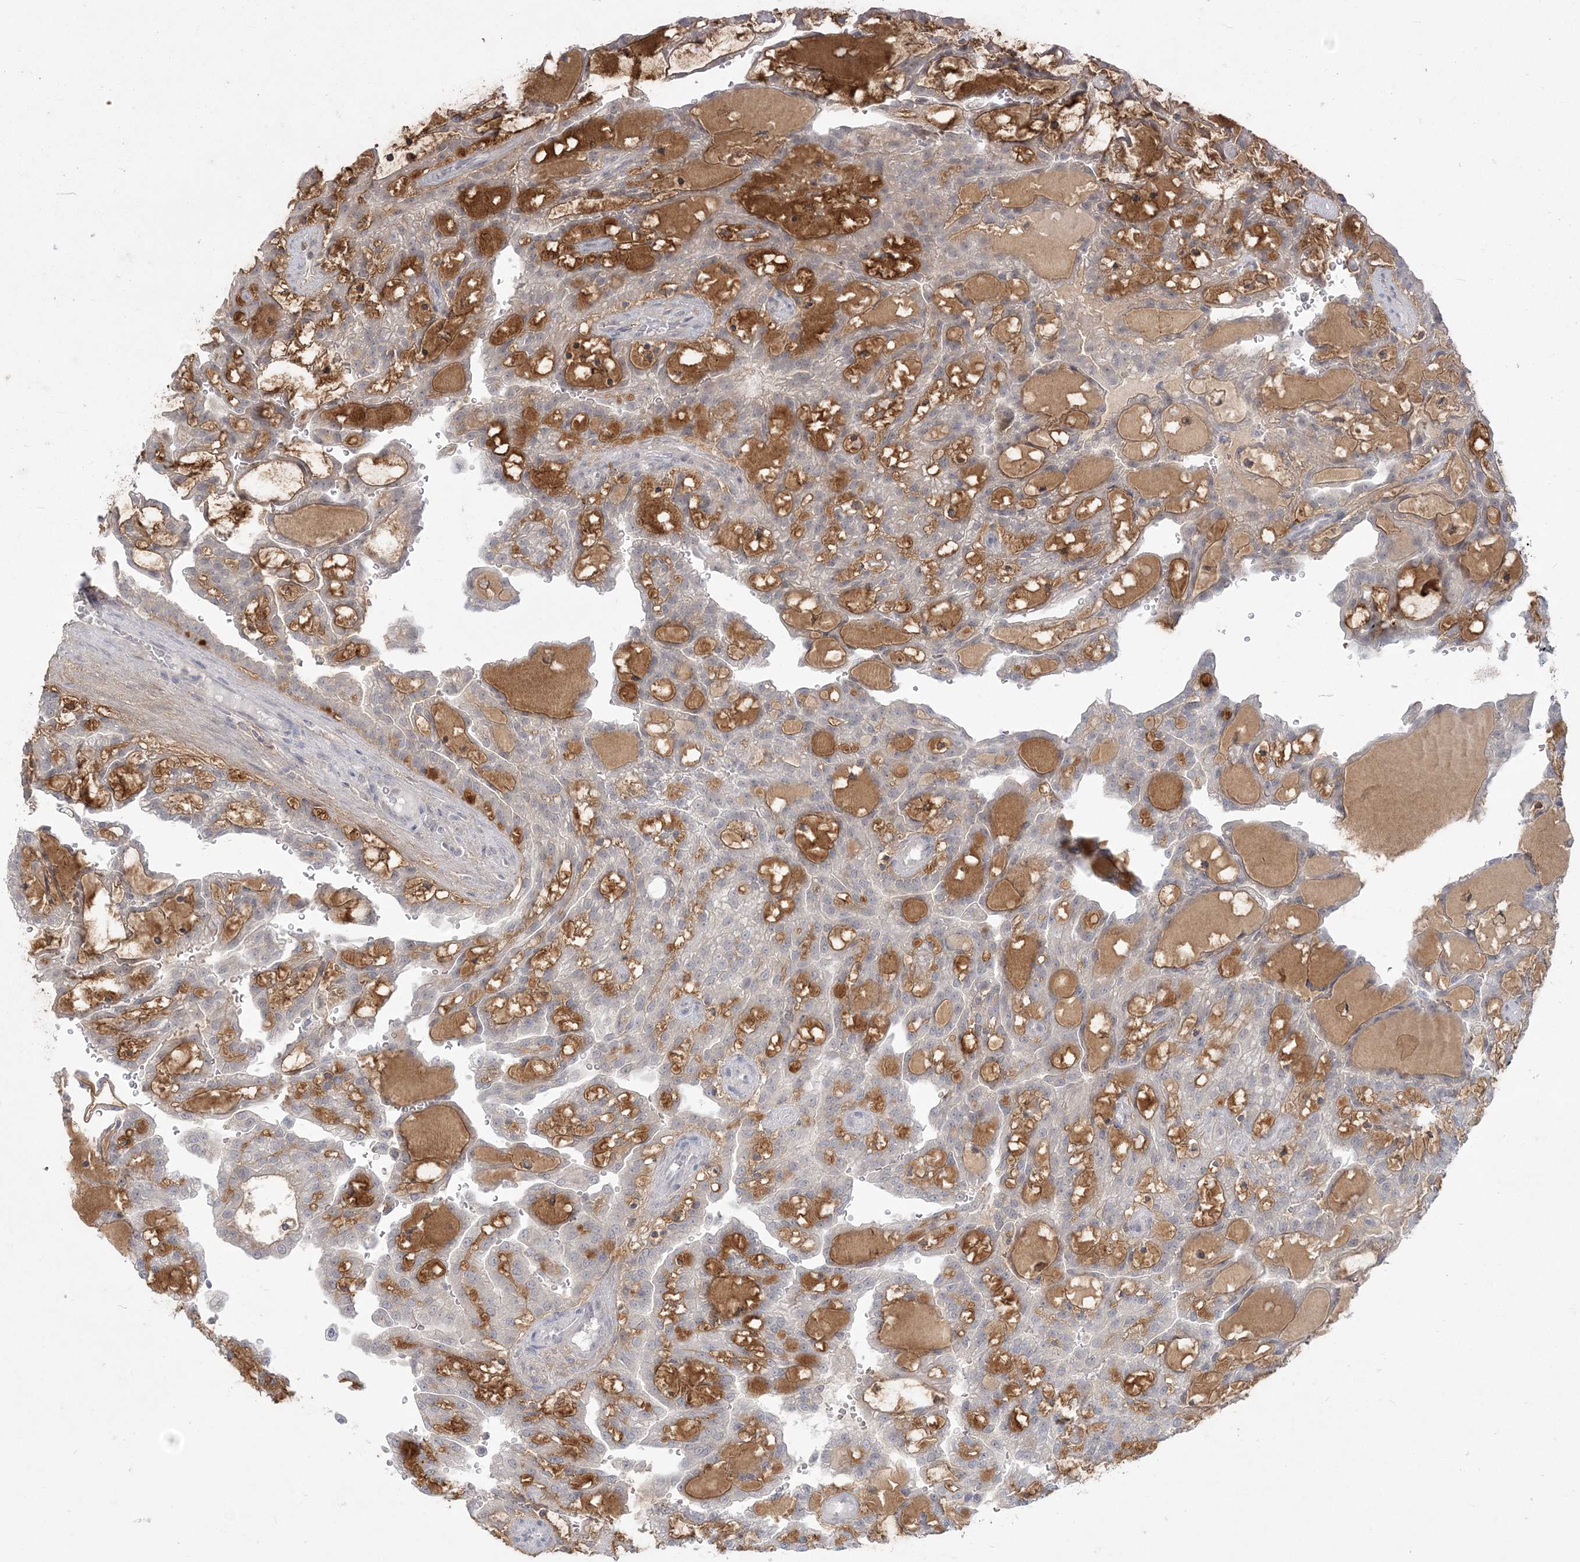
{"staining": {"intensity": "weak", "quantity": "<25%", "location": "cytoplasmic/membranous"}, "tissue": "renal cancer", "cell_type": "Tumor cells", "image_type": "cancer", "snomed": [{"axis": "morphology", "description": "Adenocarcinoma, NOS"}, {"axis": "topography", "description": "Kidney"}], "caption": "Immunohistochemical staining of renal adenocarcinoma reveals no significant positivity in tumor cells.", "gene": "ANKS1A", "patient": {"sex": "male", "age": 63}}